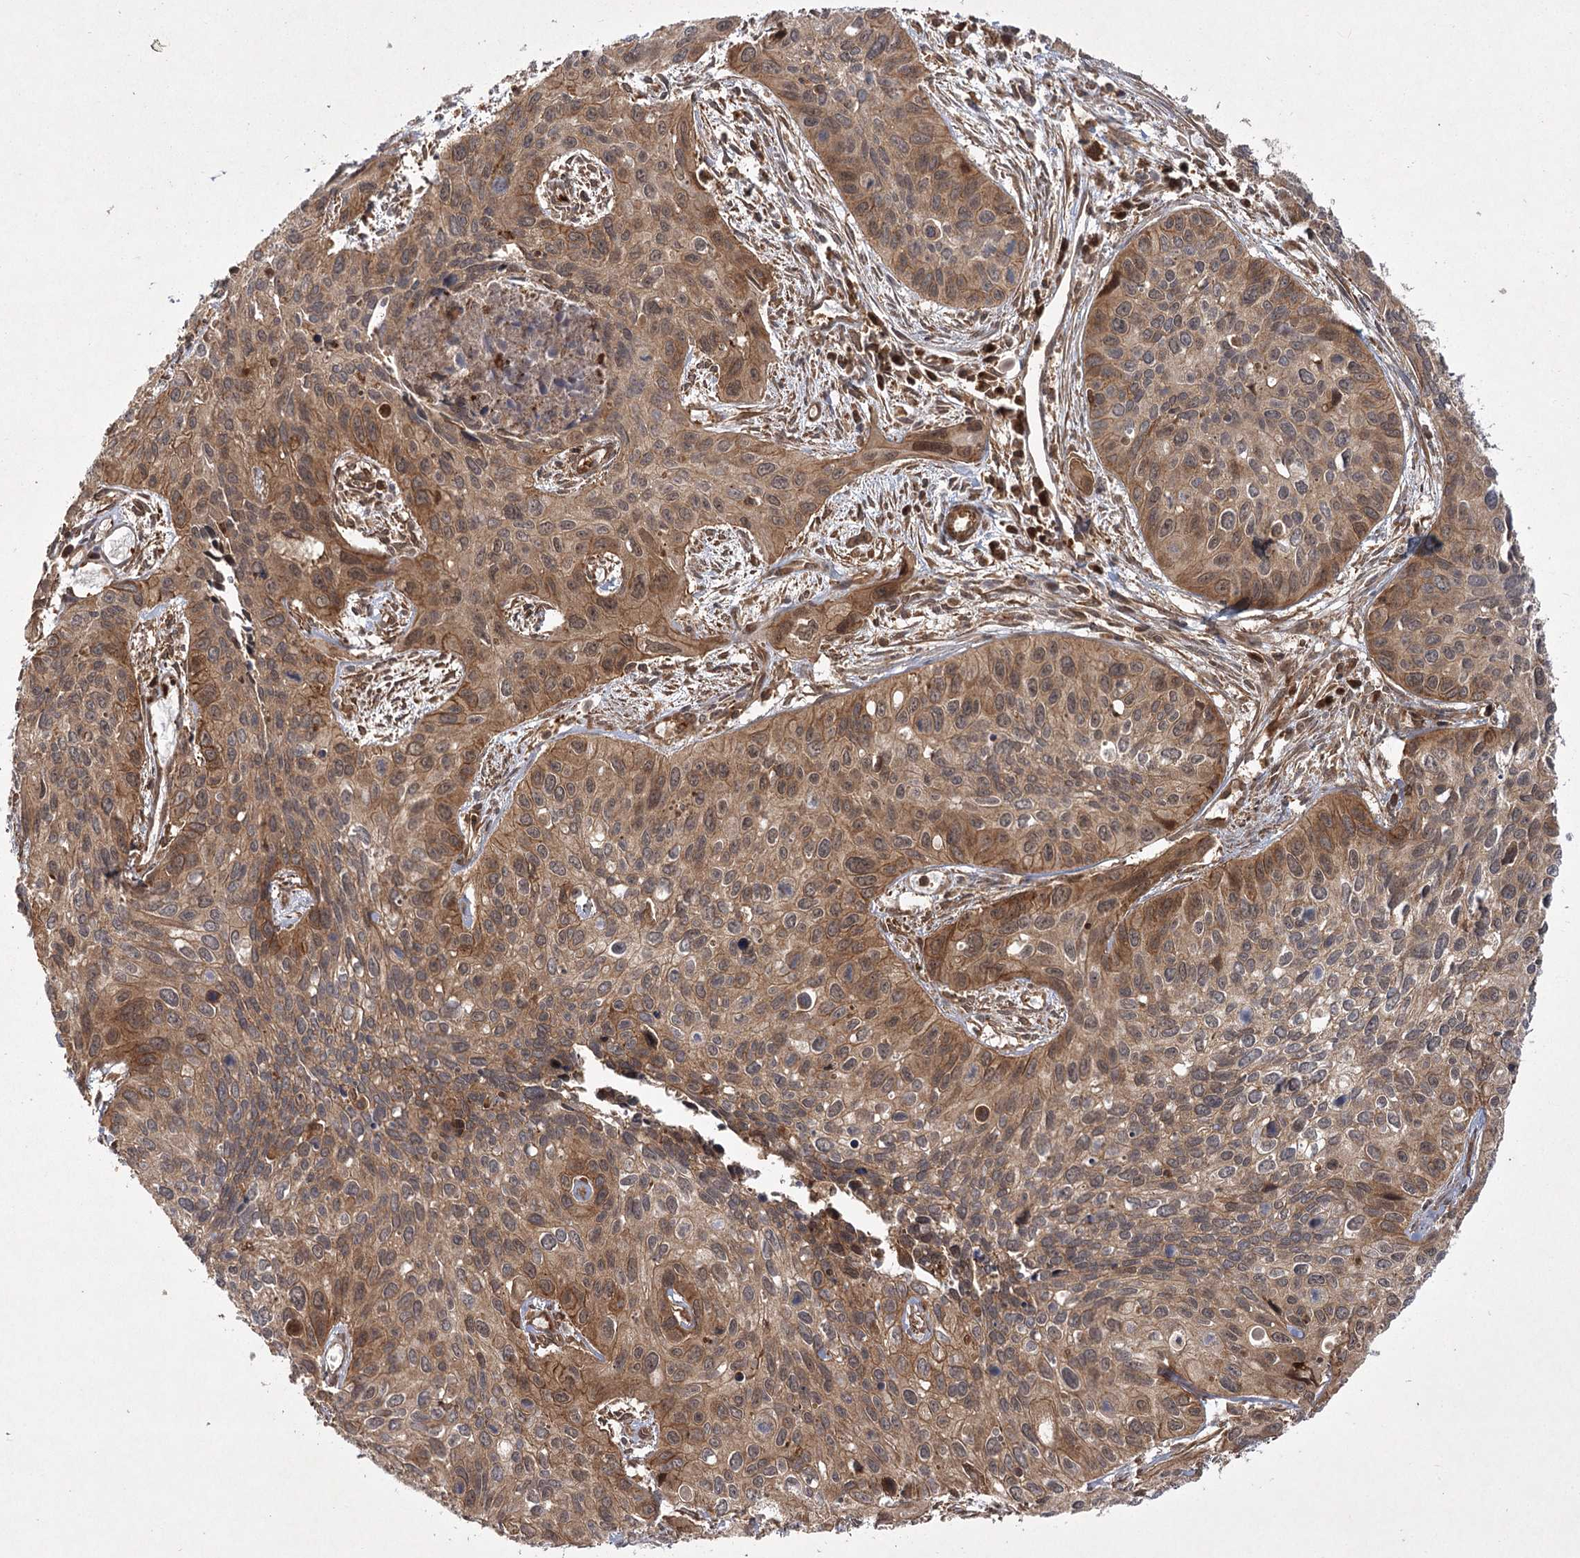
{"staining": {"intensity": "moderate", "quantity": ">75%", "location": "cytoplasmic/membranous"}, "tissue": "cervical cancer", "cell_type": "Tumor cells", "image_type": "cancer", "snomed": [{"axis": "morphology", "description": "Squamous cell carcinoma, NOS"}, {"axis": "topography", "description": "Cervix"}], "caption": "Immunohistochemical staining of squamous cell carcinoma (cervical) displays moderate cytoplasmic/membranous protein positivity in about >75% of tumor cells.", "gene": "MDFIC", "patient": {"sex": "female", "age": 55}}